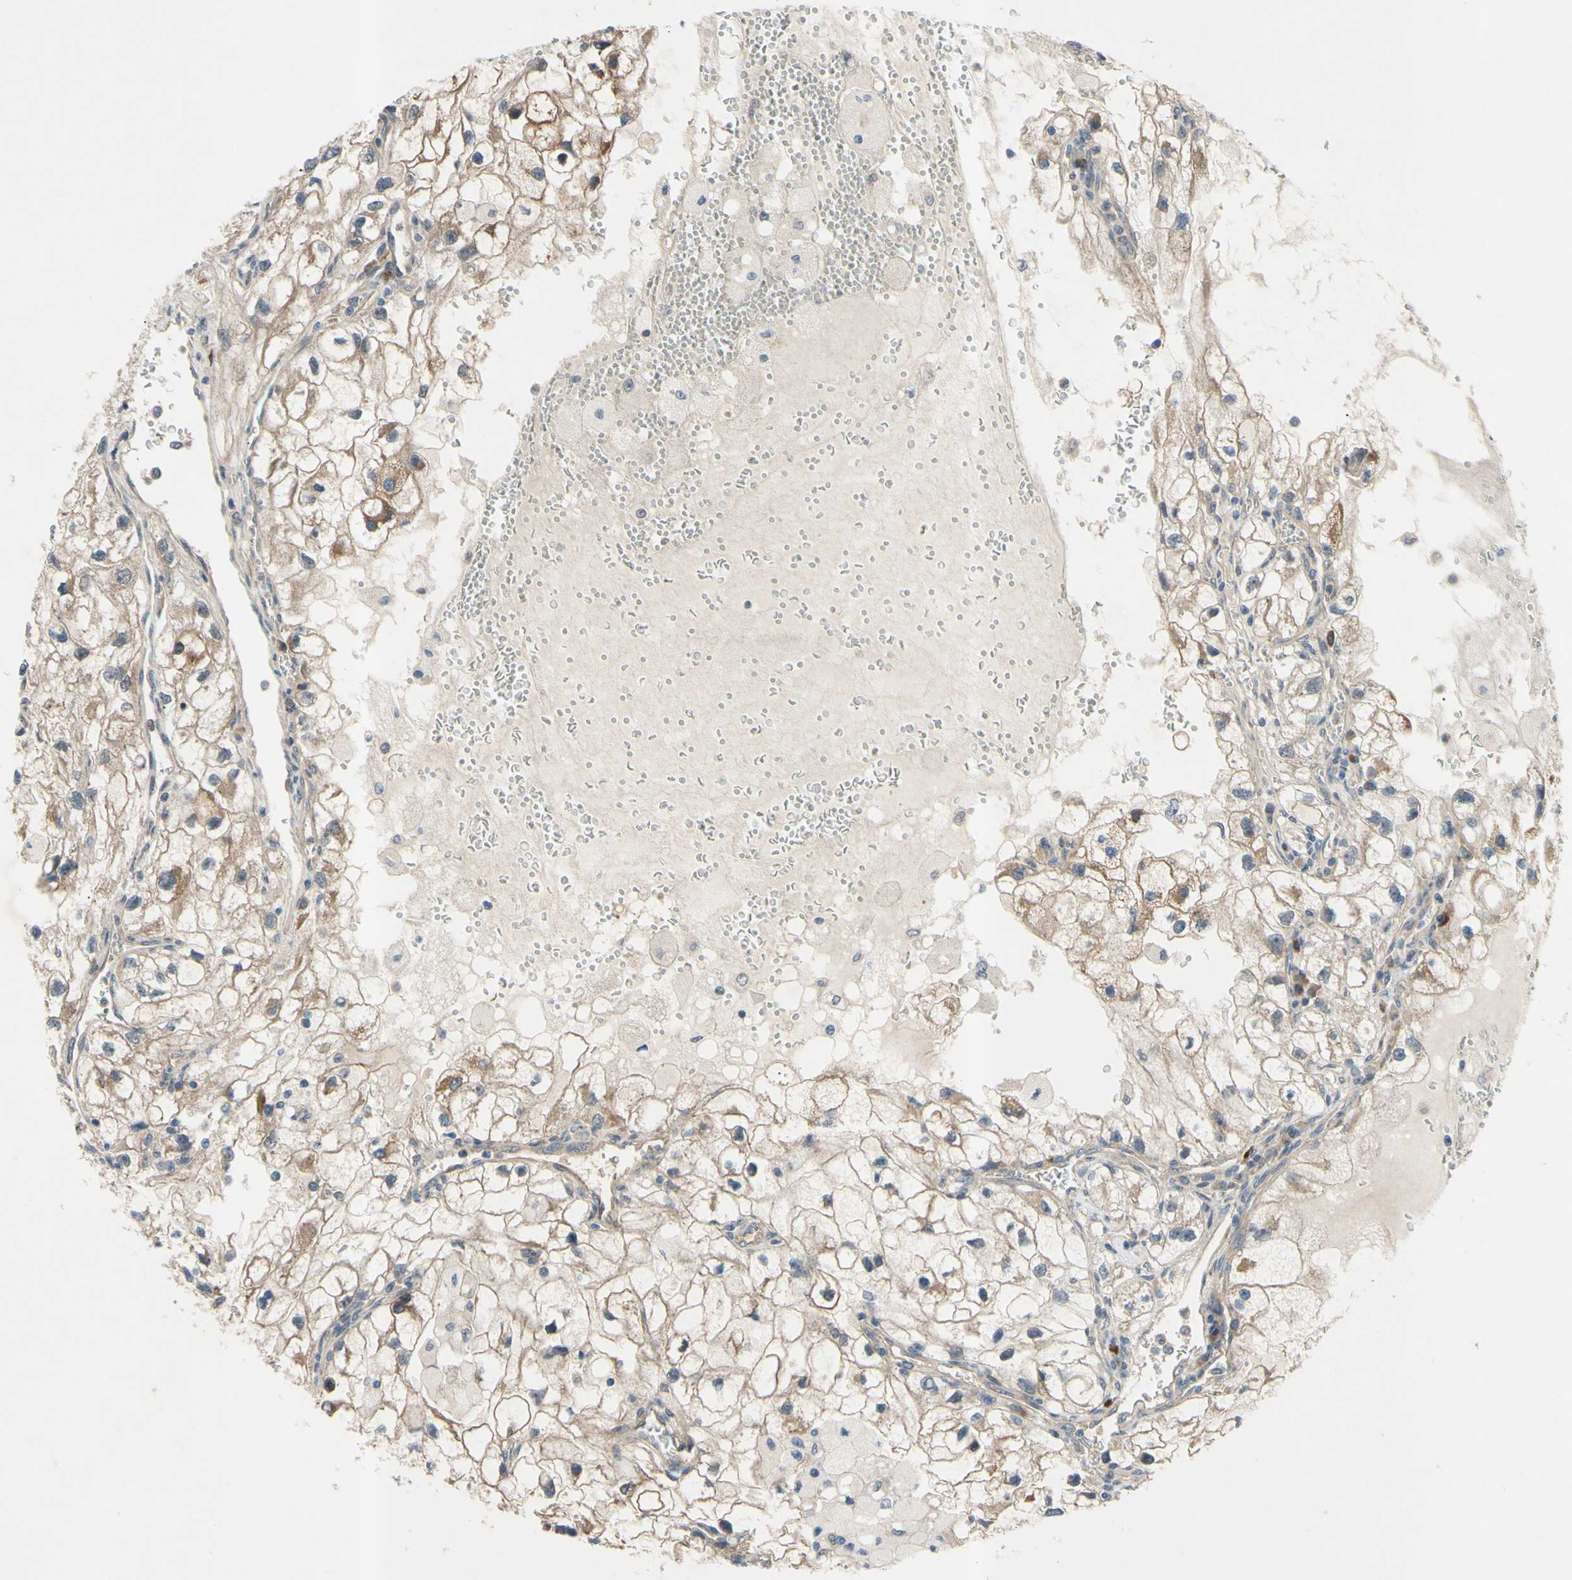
{"staining": {"intensity": "weak", "quantity": "25%-75%", "location": "cytoplasmic/membranous"}, "tissue": "renal cancer", "cell_type": "Tumor cells", "image_type": "cancer", "snomed": [{"axis": "morphology", "description": "Adenocarcinoma, NOS"}, {"axis": "topography", "description": "Kidney"}], "caption": "Renal cancer stained for a protein (brown) displays weak cytoplasmic/membranous positive positivity in about 25%-75% of tumor cells.", "gene": "SVIL", "patient": {"sex": "female", "age": 70}}